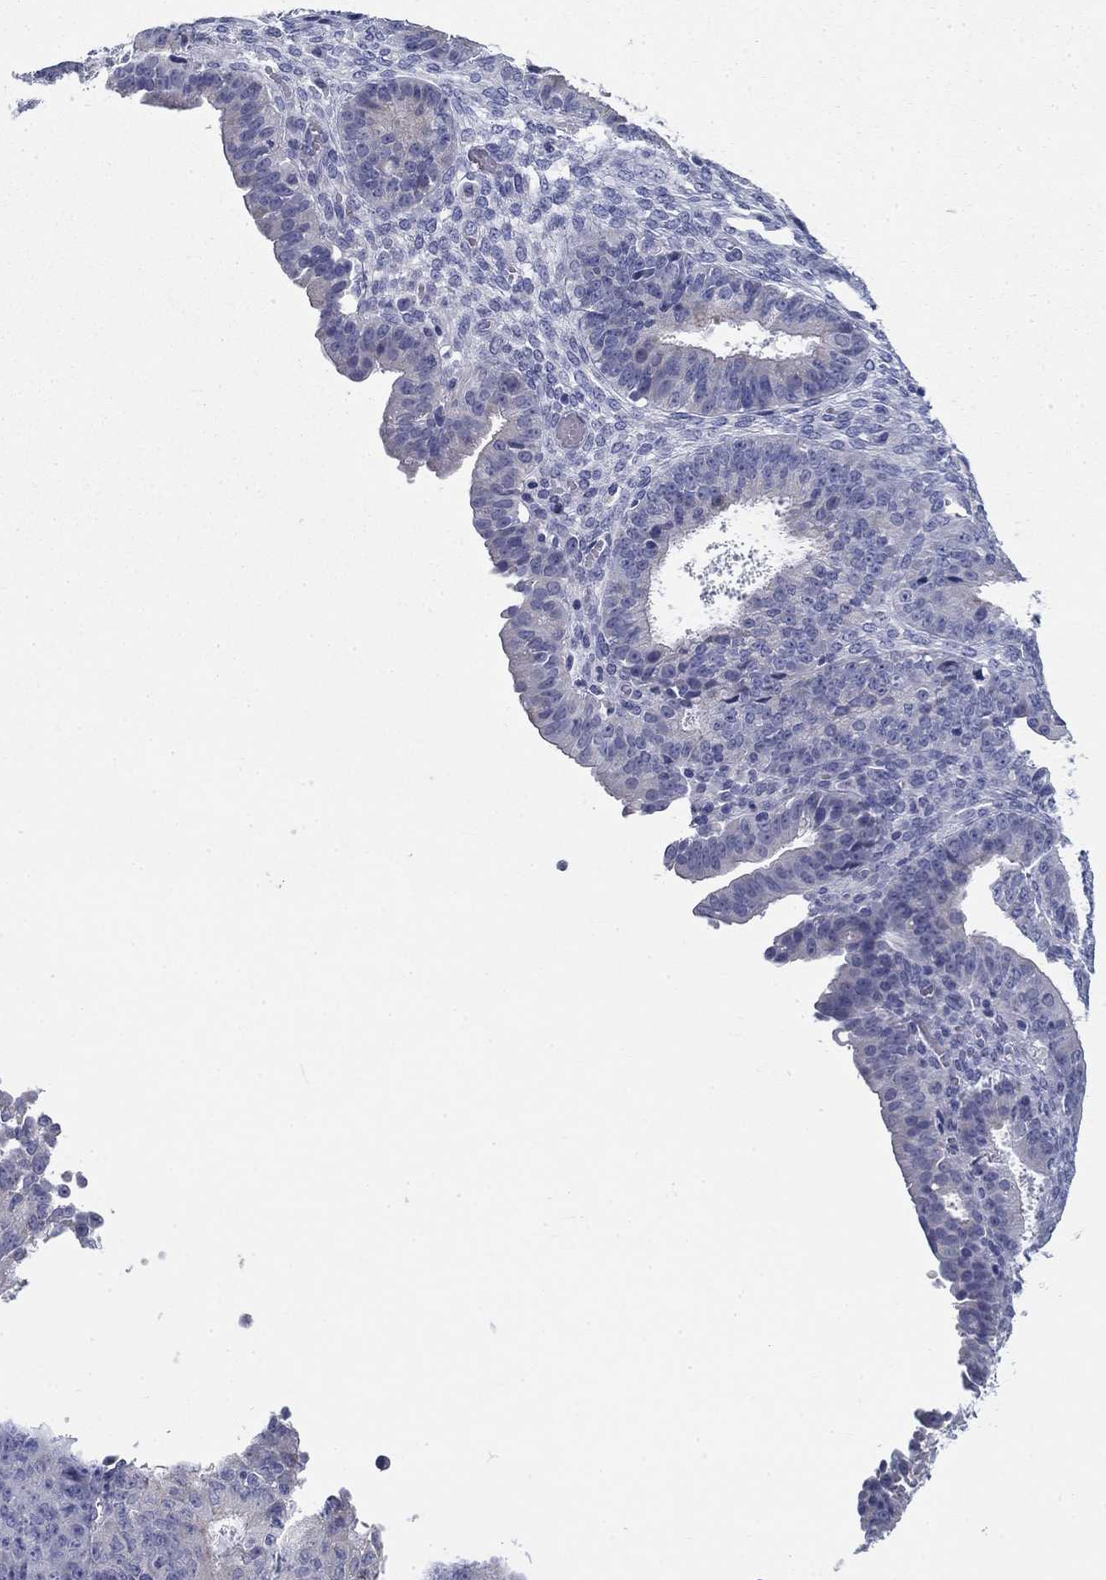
{"staining": {"intensity": "negative", "quantity": "none", "location": "none"}, "tissue": "ovarian cancer", "cell_type": "Tumor cells", "image_type": "cancer", "snomed": [{"axis": "morphology", "description": "Carcinoma, endometroid"}, {"axis": "topography", "description": "Ovary"}], "caption": "Ovarian endometroid carcinoma stained for a protein using immunohistochemistry demonstrates no positivity tumor cells.", "gene": "GALNTL5", "patient": {"sex": "female", "age": 42}}